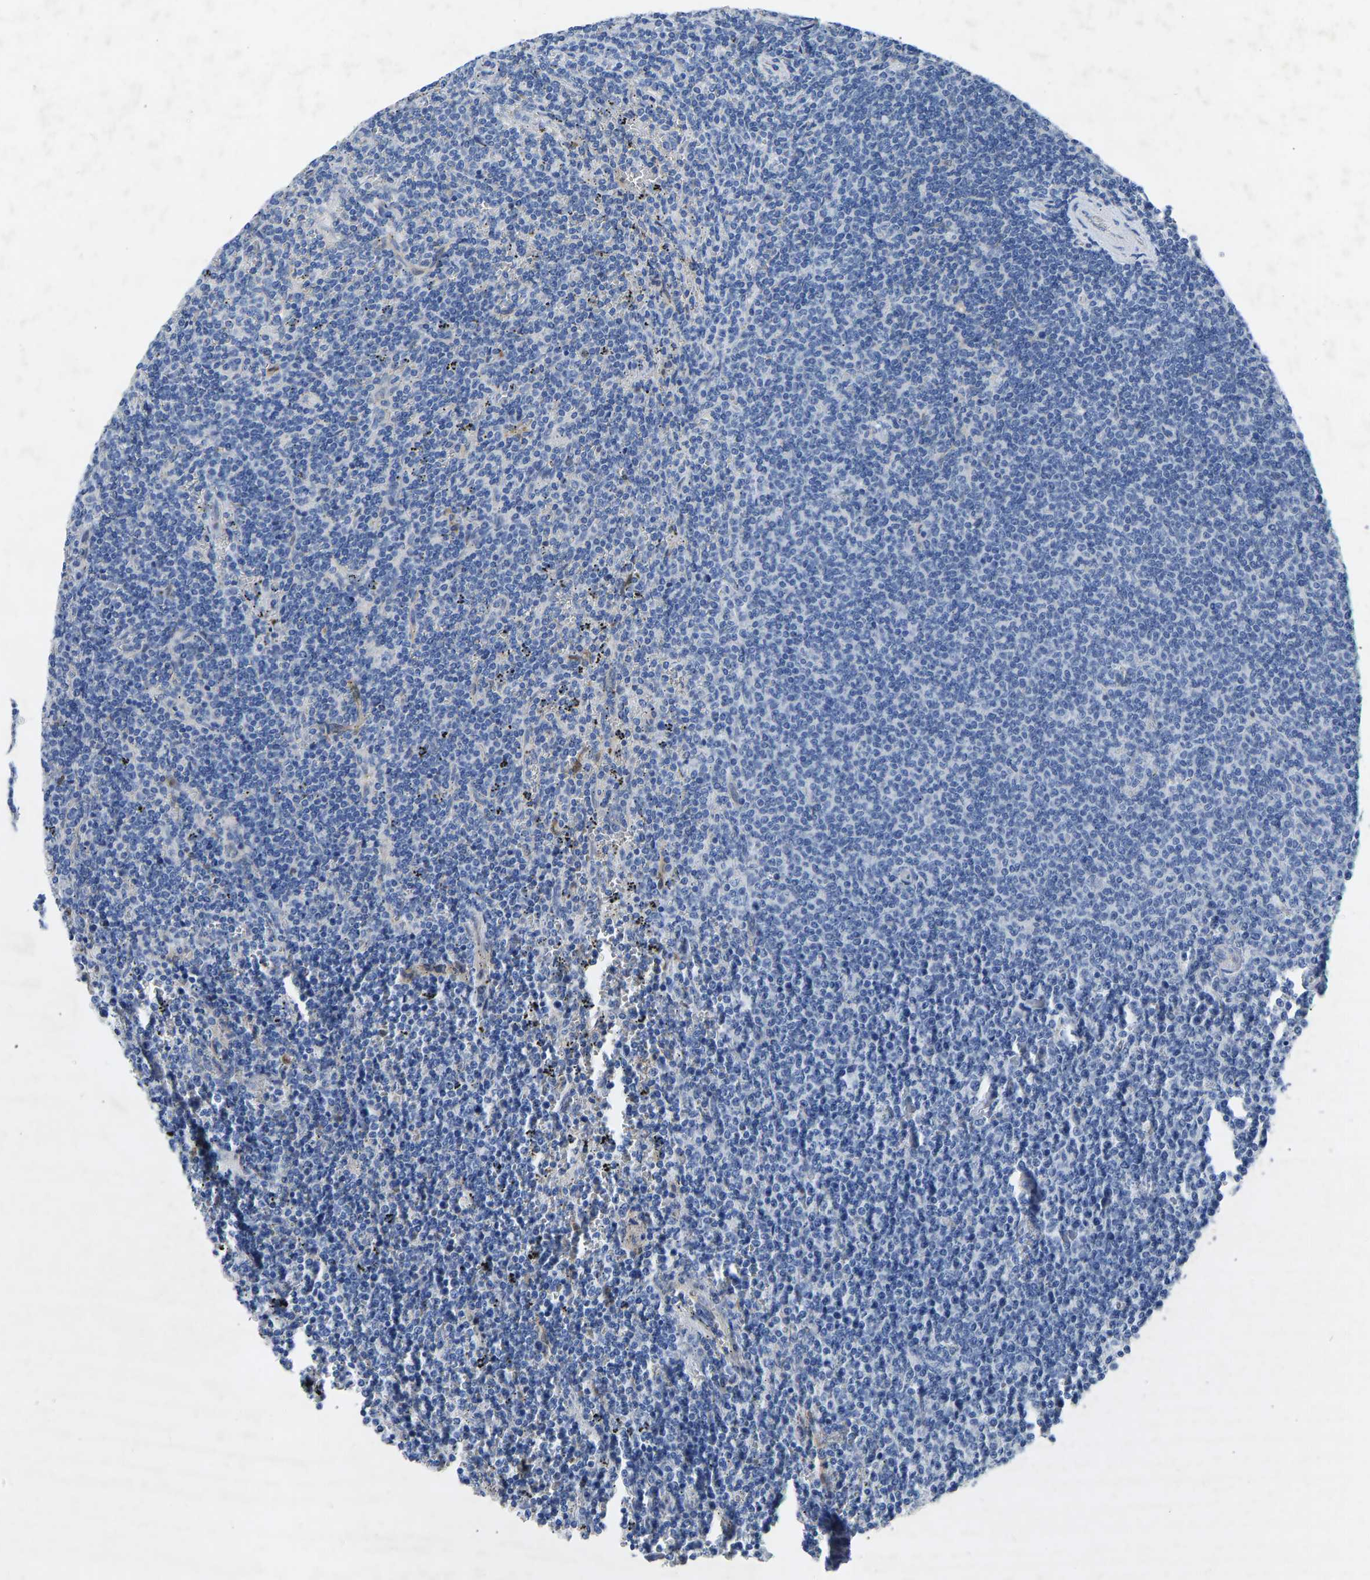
{"staining": {"intensity": "negative", "quantity": "none", "location": "none"}, "tissue": "lymphoma", "cell_type": "Tumor cells", "image_type": "cancer", "snomed": [{"axis": "morphology", "description": "Malignant lymphoma, non-Hodgkin's type, Low grade"}, {"axis": "topography", "description": "Spleen"}], "caption": "Tumor cells are negative for protein expression in human lymphoma.", "gene": "RBP1", "patient": {"sex": "female", "age": 50}}